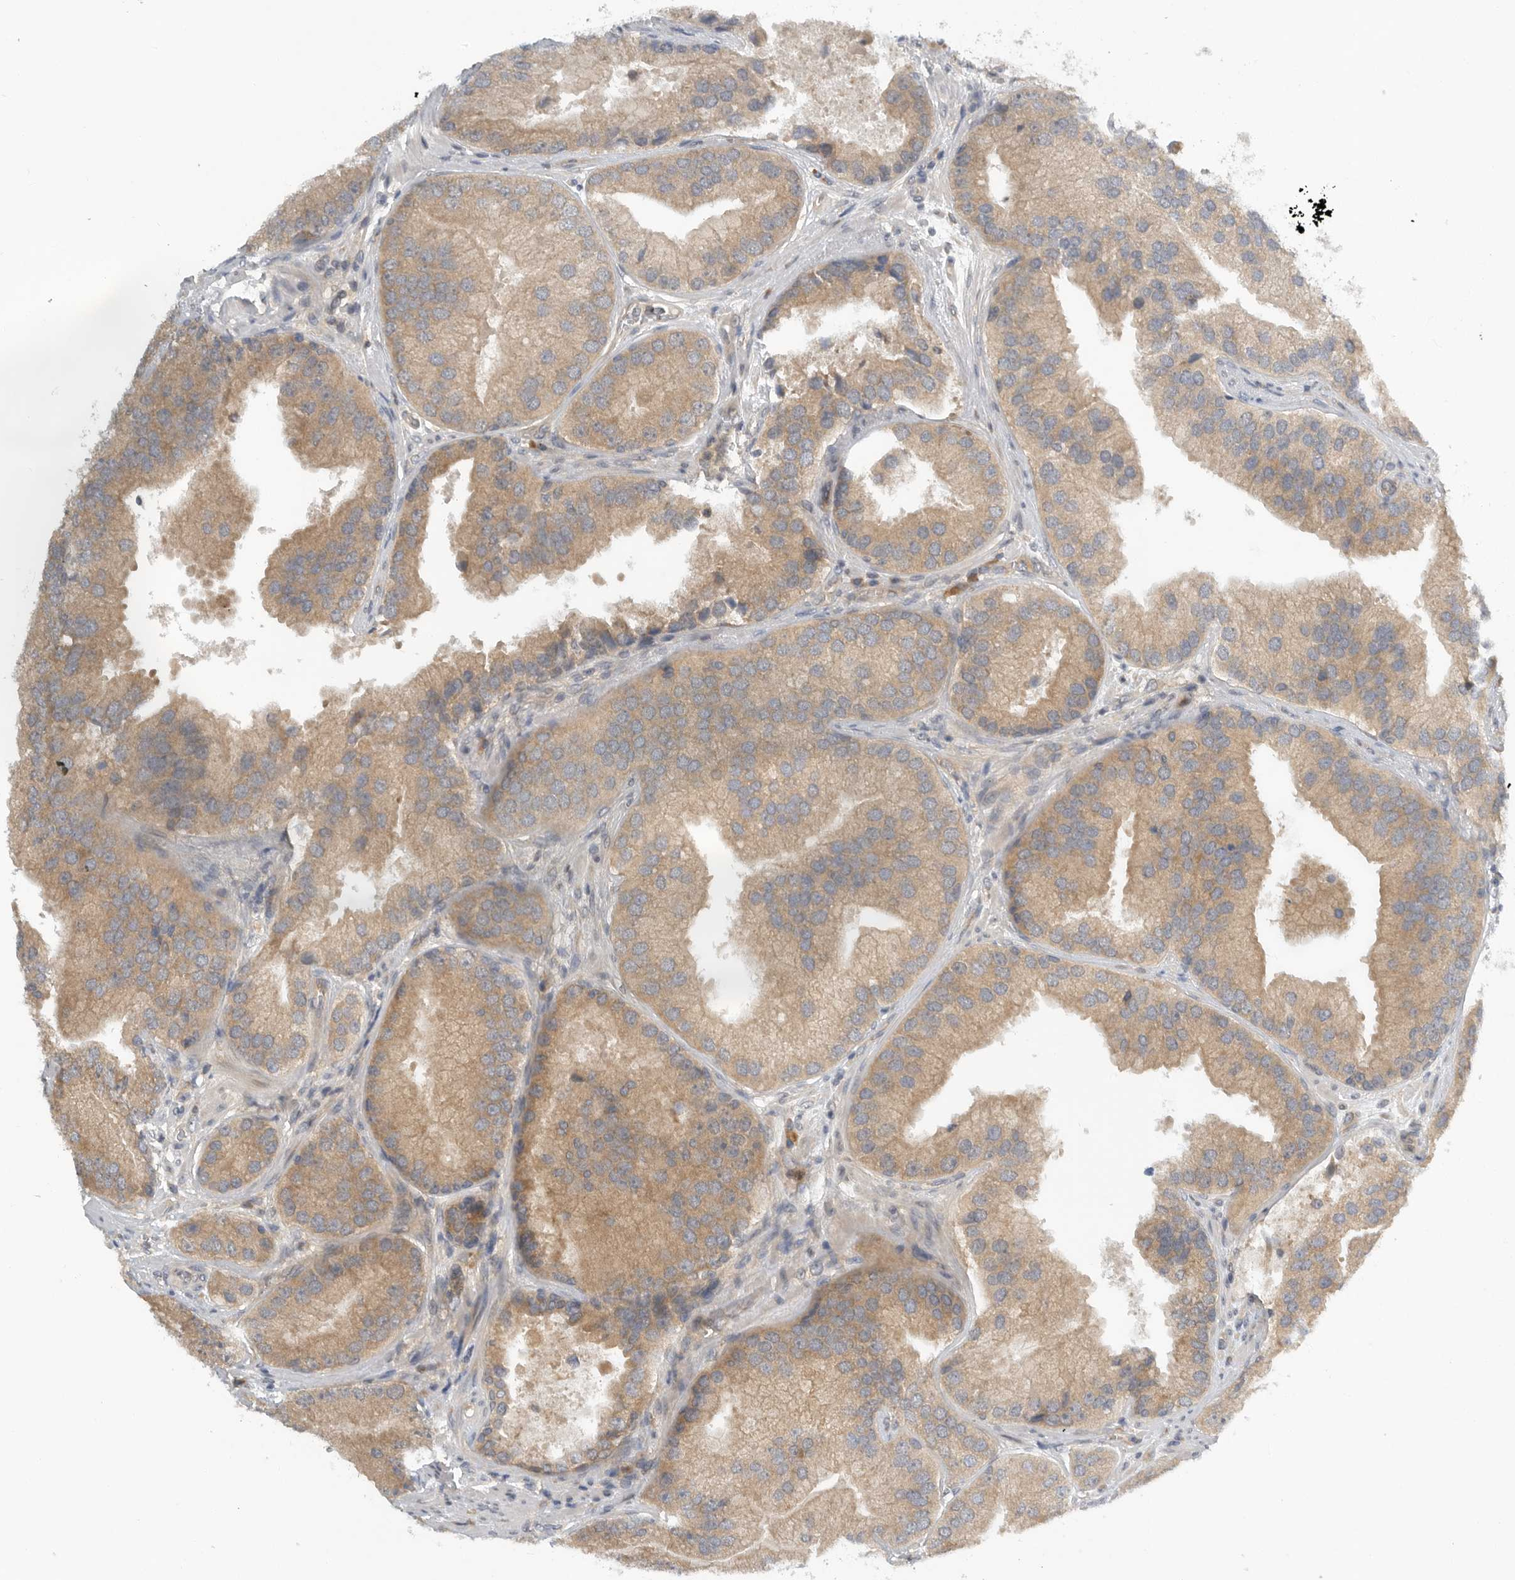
{"staining": {"intensity": "moderate", "quantity": ">75%", "location": "cytoplasmic/membranous"}, "tissue": "prostate cancer", "cell_type": "Tumor cells", "image_type": "cancer", "snomed": [{"axis": "morphology", "description": "Adenocarcinoma, High grade"}, {"axis": "topography", "description": "Prostate"}], "caption": "Immunohistochemistry image of neoplastic tissue: human prostate cancer (adenocarcinoma (high-grade)) stained using immunohistochemistry (IHC) demonstrates medium levels of moderate protein expression localized specifically in the cytoplasmic/membranous of tumor cells, appearing as a cytoplasmic/membranous brown color.", "gene": "AASDHPPT", "patient": {"sex": "male", "age": 70}}